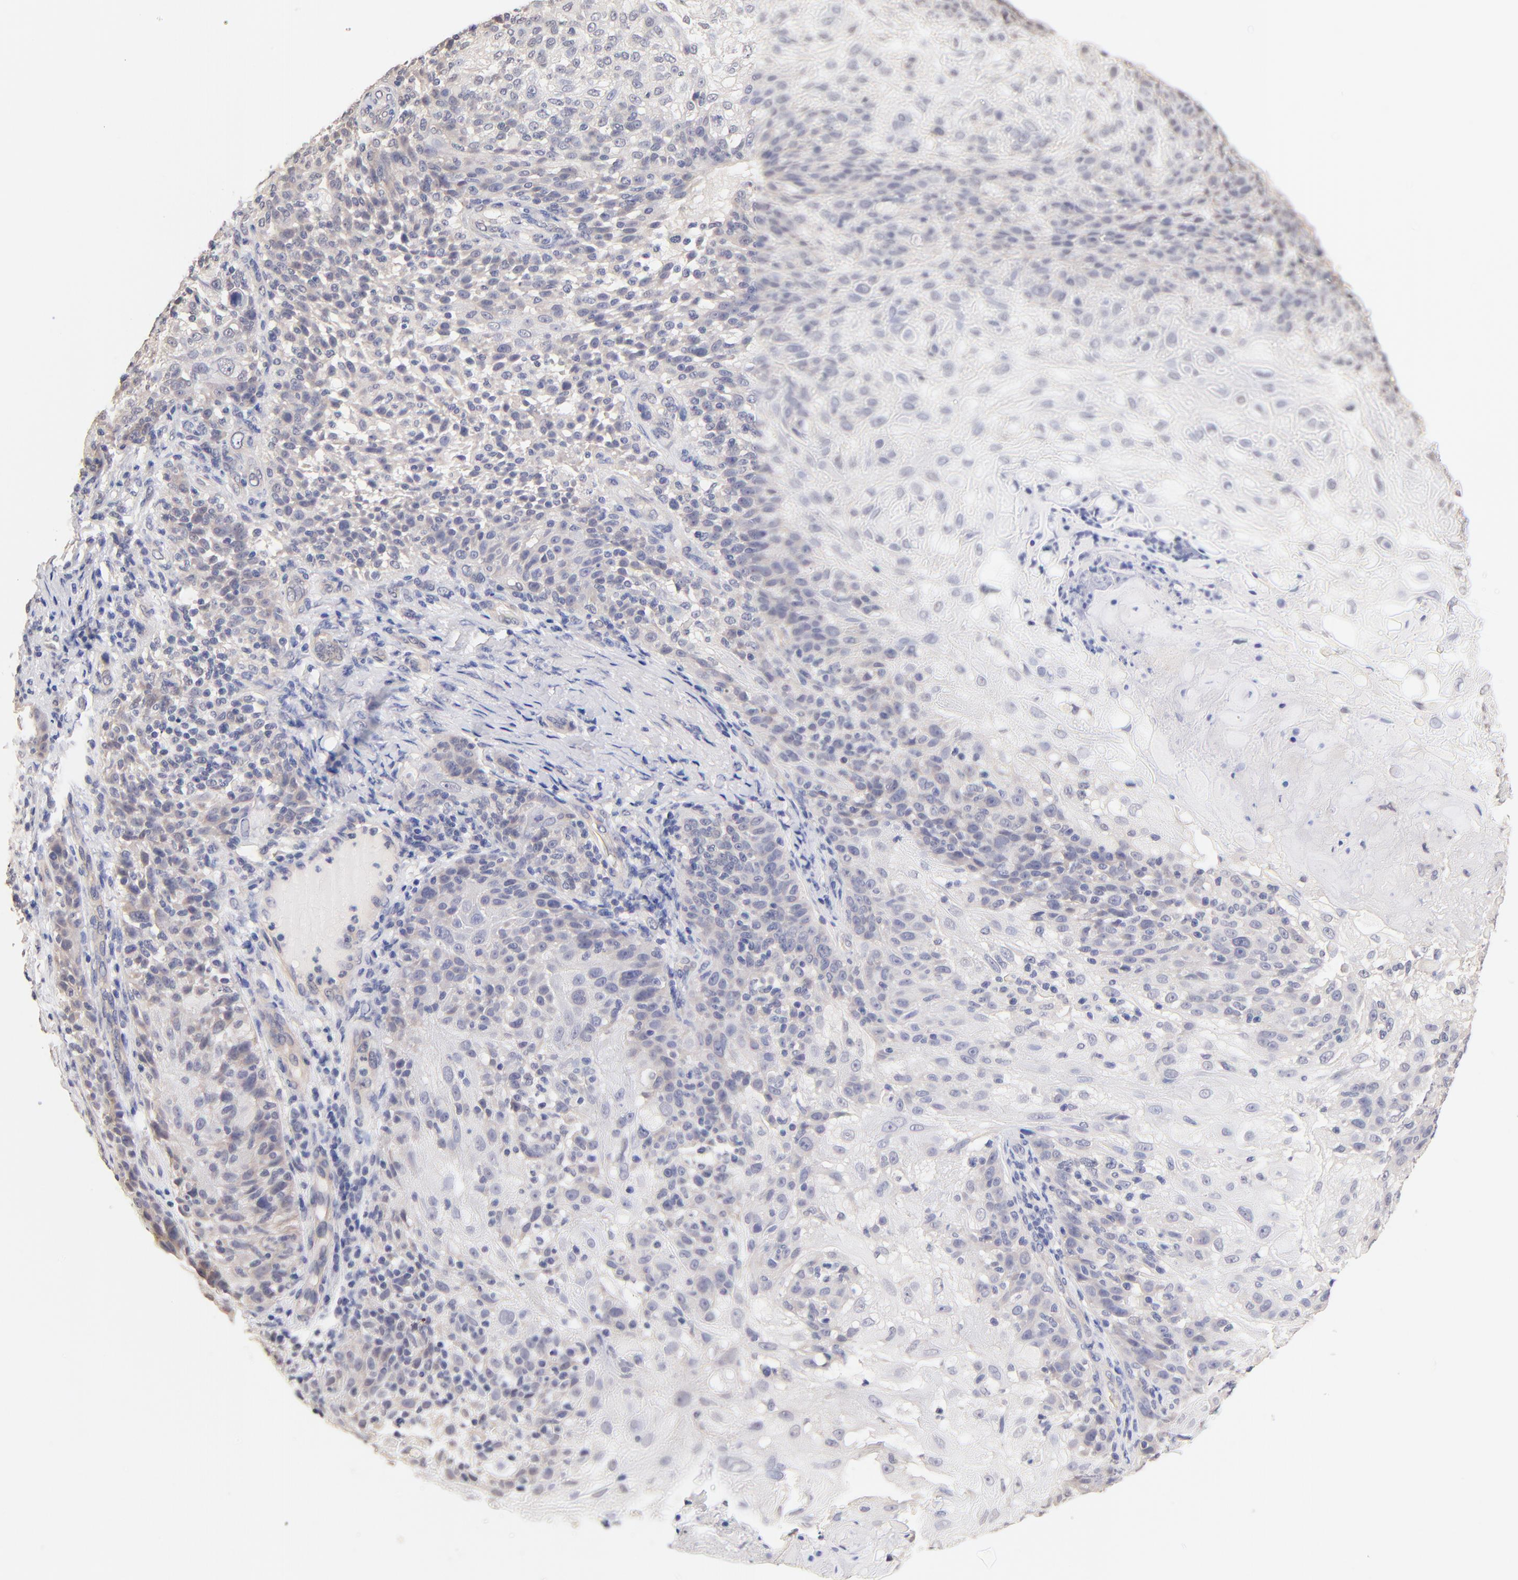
{"staining": {"intensity": "negative", "quantity": "none", "location": "none"}, "tissue": "skin cancer", "cell_type": "Tumor cells", "image_type": "cancer", "snomed": [{"axis": "morphology", "description": "Normal tissue, NOS"}, {"axis": "morphology", "description": "Squamous cell carcinoma, NOS"}, {"axis": "topography", "description": "Skin"}], "caption": "IHC histopathology image of neoplastic tissue: human squamous cell carcinoma (skin) stained with DAB exhibits no significant protein staining in tumor cells. (Brightfield microscopy of DAB (3,3'-diaminobenzidine) IHC at high magnification).", "gene": "RIBC2", "patient": {"sex": "female", "age": 83}}